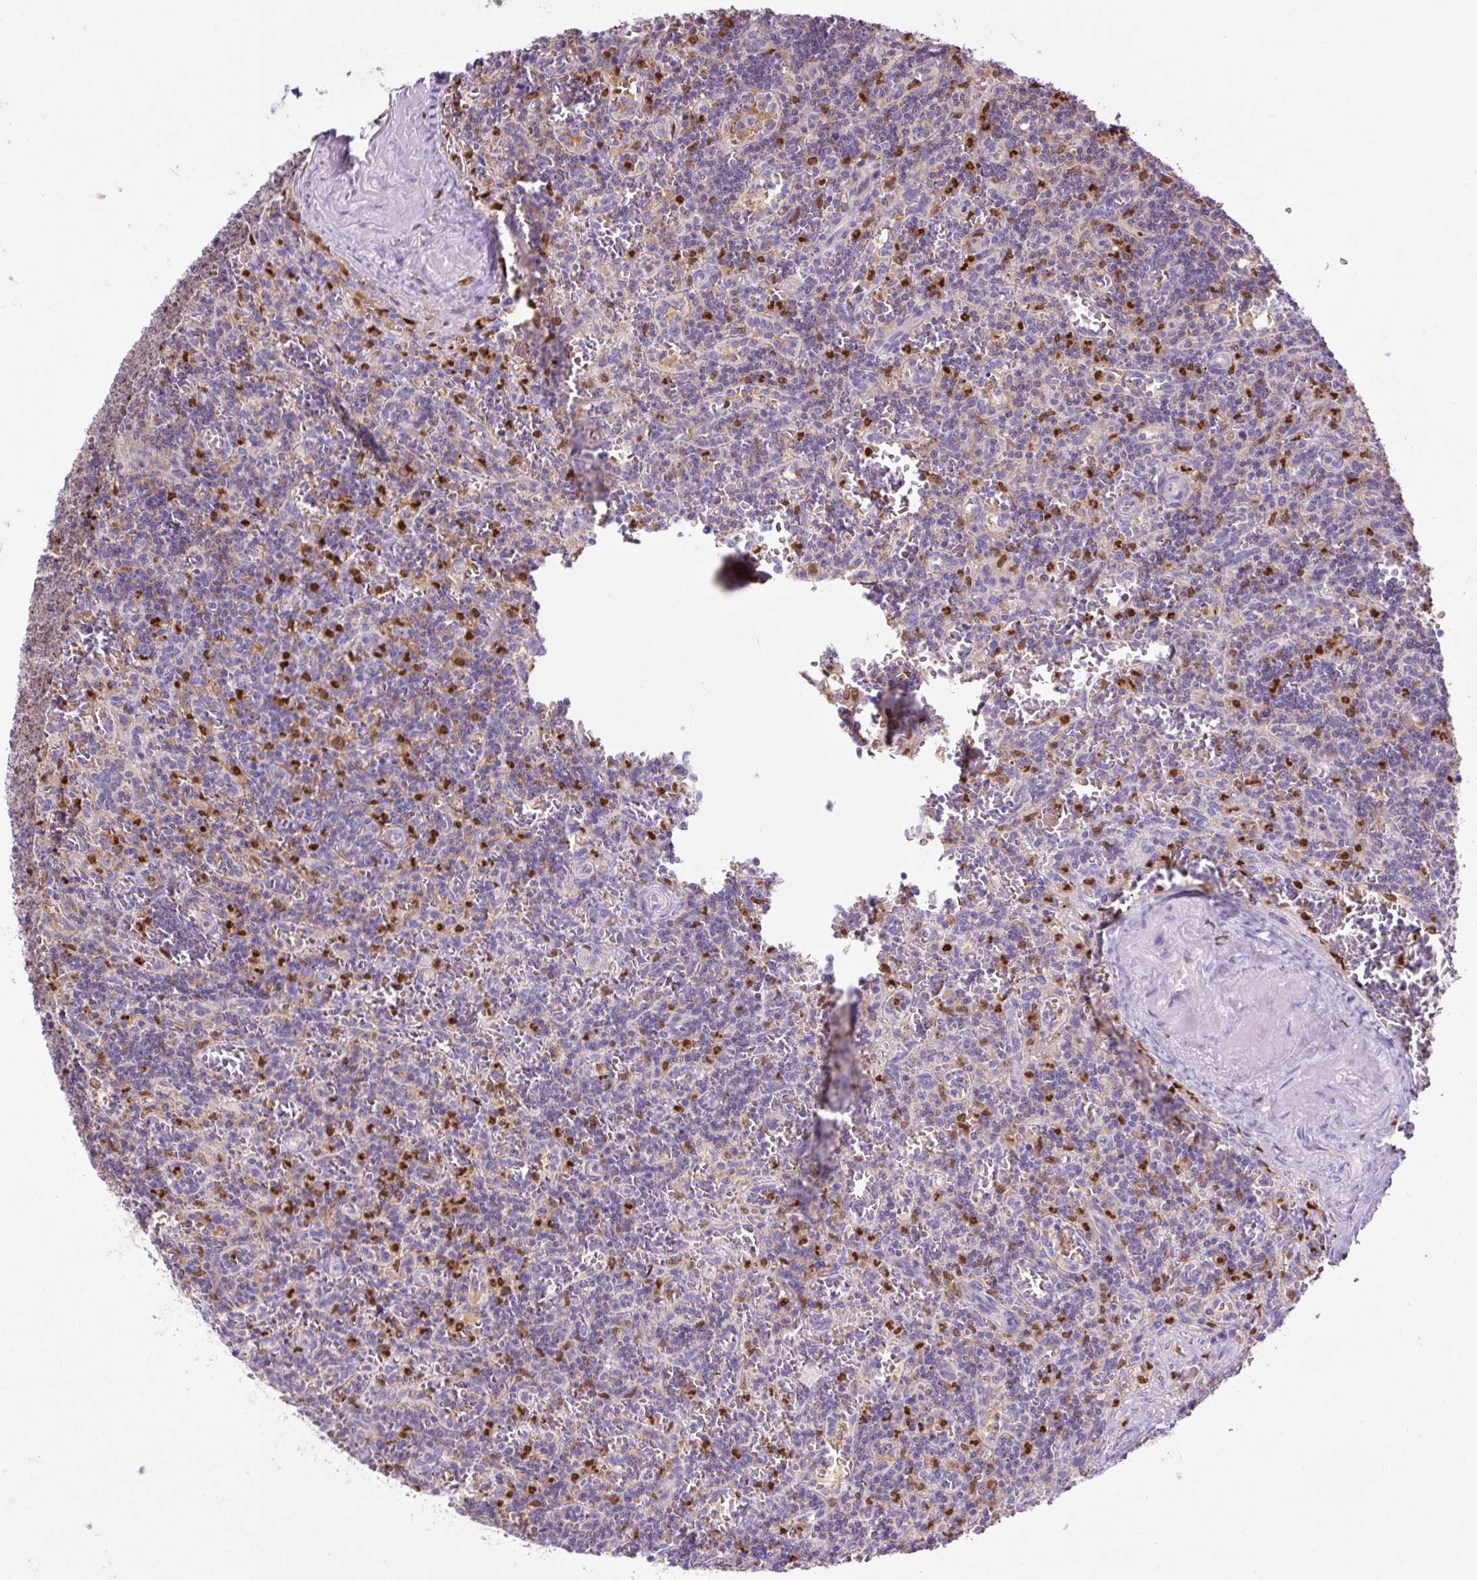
{"staining": {"intensity": "negative", "quantity": "none", "location": "none"}, "tissue": "lymphoma", "cell_type": "Tumor cells", "image_type": "cancer", "snomed": [{"axis": "morphology", "description": "Malignant lymphoma, non-Hodgkin's type, Low grade"}, {"axis": "topography", "description": "Spleen"}], "caption": "Immunohistochemistry photomicrograph of neoplastic tissue: low-grade malignant lymphoma, non-Hodgkin's type stained with DAB demonstrates no significant protein staining in tumor cells.", "gene": "SPI1", "patient": {"sex": "male", "age": 73}}